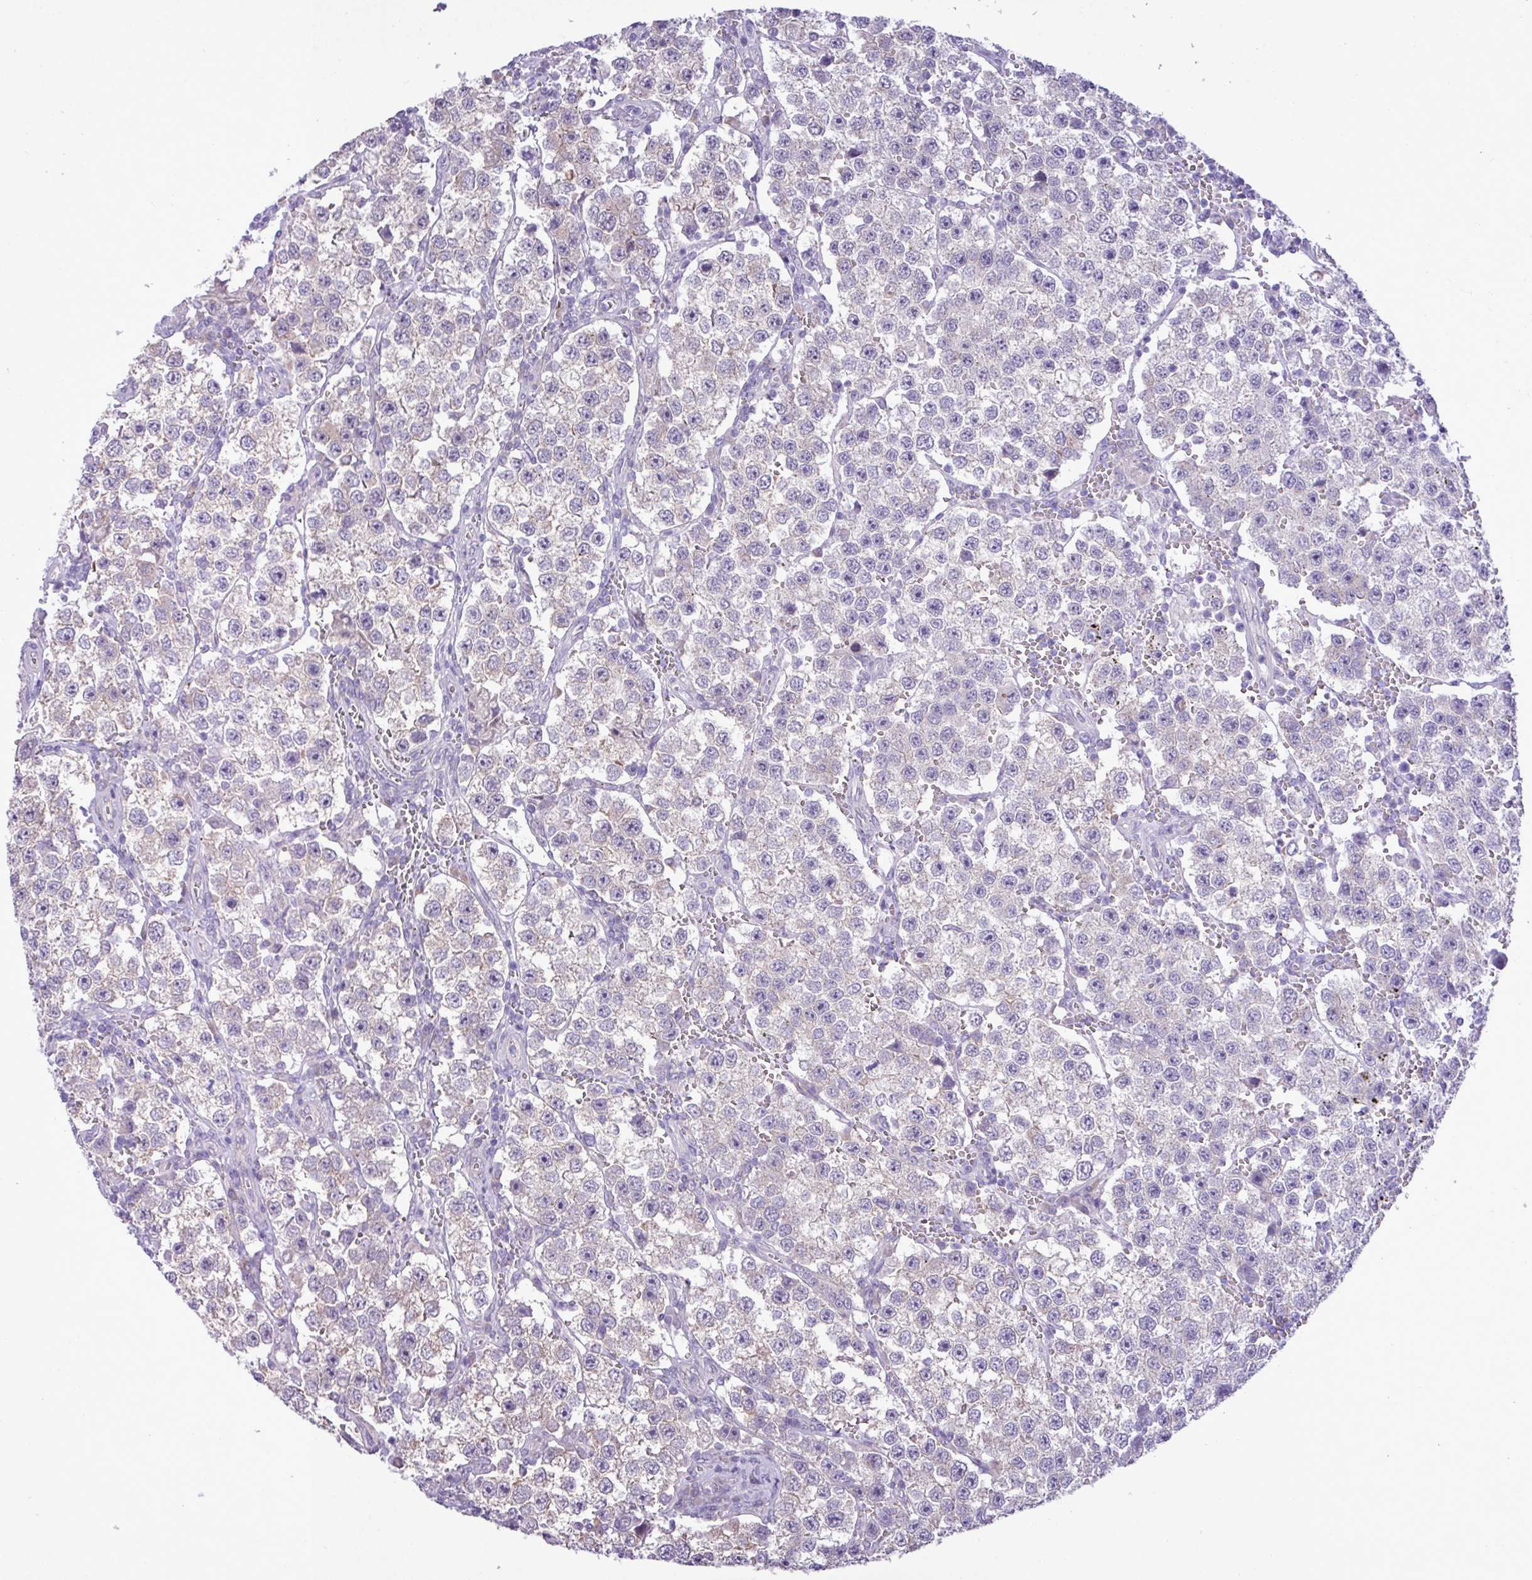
{"staining": {"intensity": "negative", "quantity": "none", "location": "none"}, "tissue": "testis cancer", "cell_type": "Tumor cells", "image_type": "cancer", "snomed": [{"axis": "morphology", "description": "Seminoma, NOS"}, {"axis": "topography", "description": "Testis"}], "caption": "The image exhibits no significant positivity in tumor cells of testis cancer (seminoma).", "gene": "SPINK8", "patient": {"sex": "male", "age": 37}}